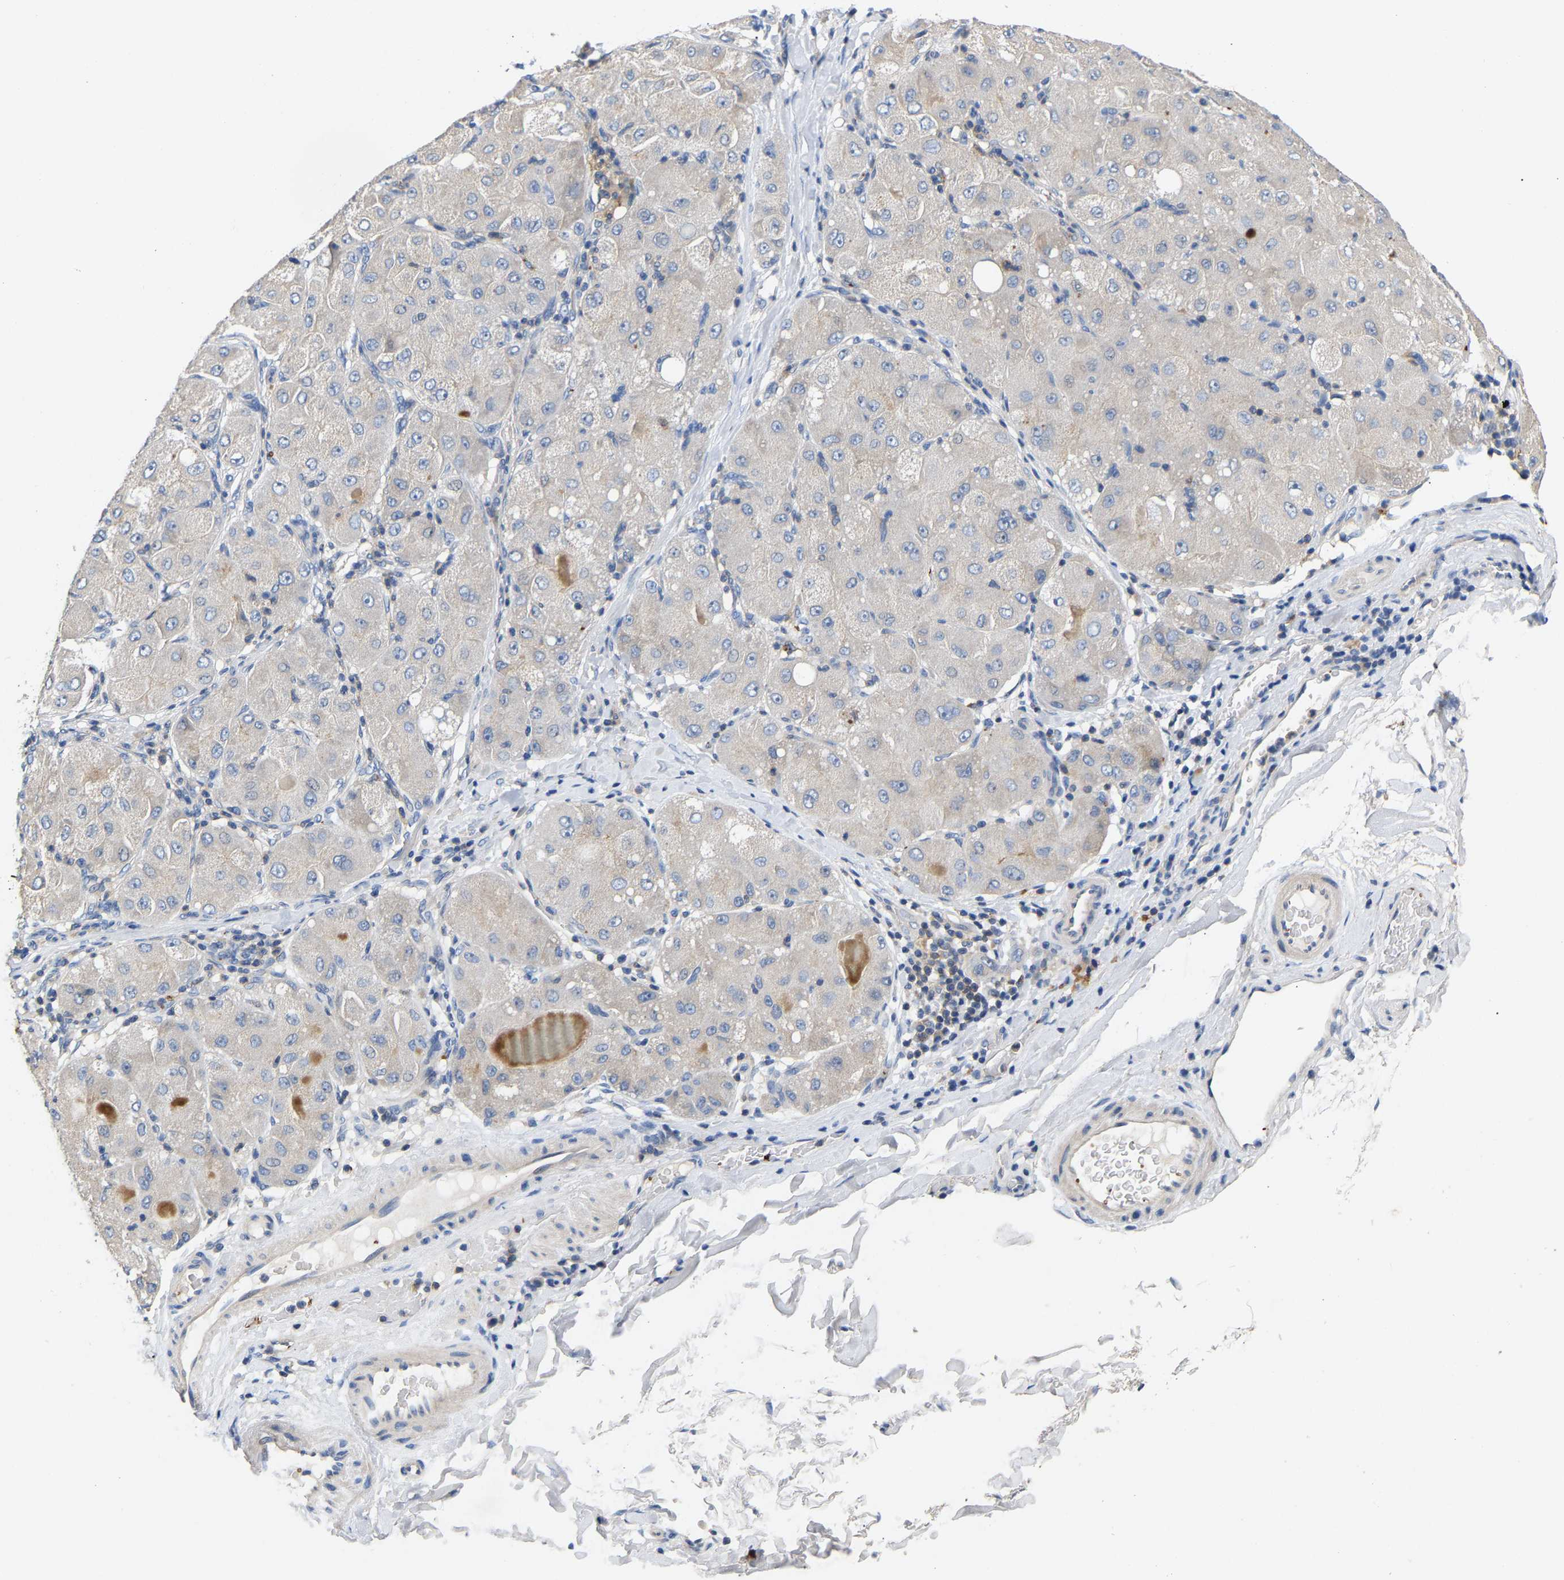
{"staining": {"intensity": "negative", "quantity": "none", "location": "none"}, "tissue": "liver cancer", "cell_type": "Tumor cells", "image_type": "cancer", "snomed": [{"axis": "morphology", "description": "Carcinoma, Hepatocellular, NOS"}, {"axis": "topography", "description": "Liver"}], "caption": "High magnification brightfield microscopy of liver cancer stained with DAB (3,3'-diaminobenzidine) (brown) and counterstained with hematoxylin (blue): tumor cells show no significant positivity.", "gene": "CCDC171", "patient": {"sex": "male", "age": 80}}